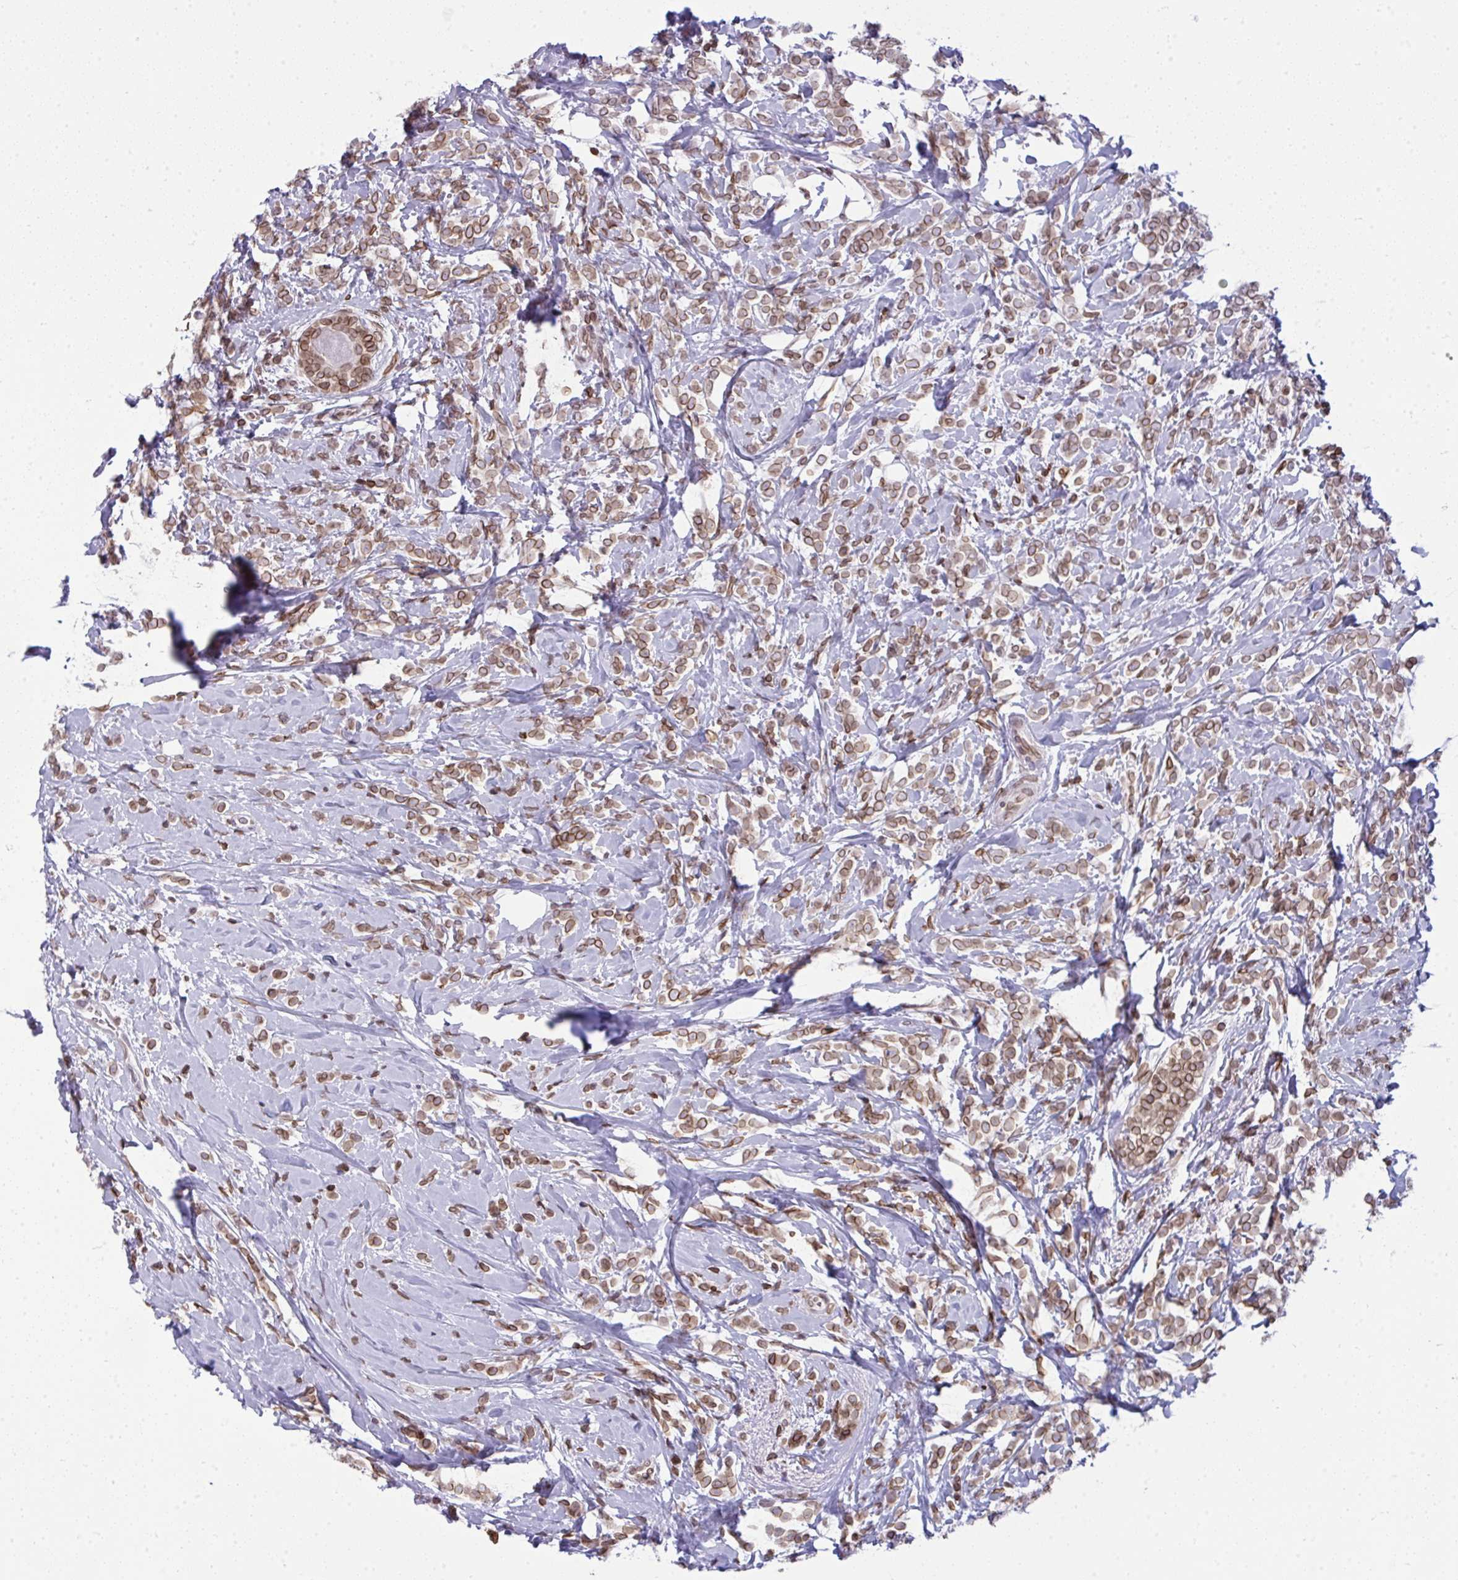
{"staining": {"intensity": "moderate", "quantity": ">75%", "location": "cytoplasmic/membranous,nuclear"}, "tissue": "breast cancer", "cell_type": "Tumor cells", "image_type": "cancer", "snomed": [{"axis": "morphology", "description": "Lobular carcinoma"}, {"axis": "topography", "description": "Breast"}], "caption": "Breast cancer was stained to show a protein in brown. There is medium levels of moderate cytoplasmic/membranous and nuclear expression in about >75% of tumor cells. (Stains: DAB (3,3'-diaminobenzidine) in brown, nuclei in blue, Microscopy: brightfield microscopy at high magnification).", "gene": "LMNB2", "patient": {"sex": "female", "age": 49}}